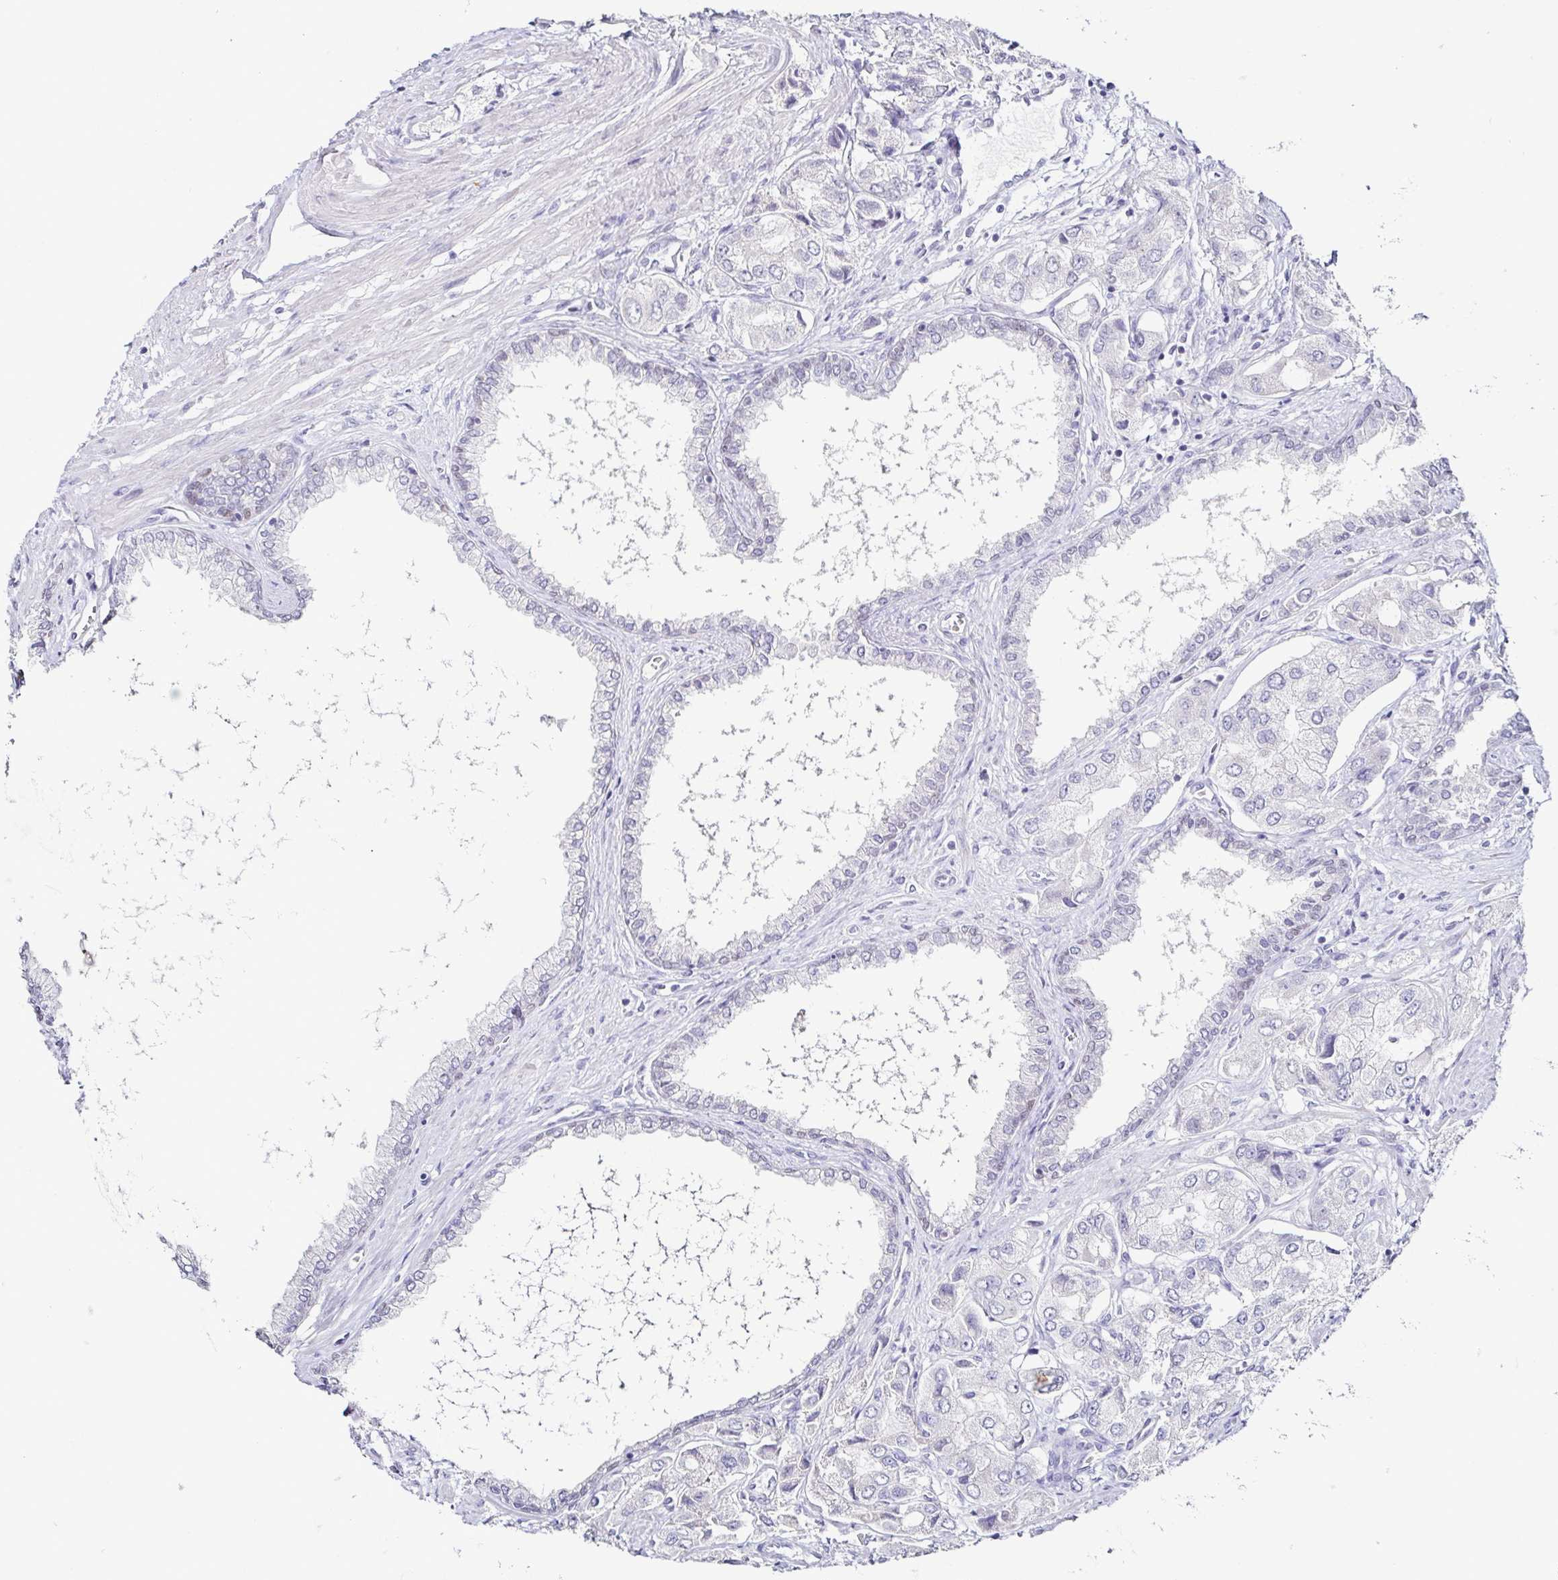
{"staining": {"intensity": "negative", "quantity": "none", "location": "none"}, "tissue": "prostate cancer", "cell_type": "Tumor cells", "image_type": "cancer", "snomed": [{"axis": "morphology", "description": "Adenocarcinoma, Low grade"}, {"axis": "topography", "description": "Prostate"}], "caption": "High power microscopy image of an IHC micrograph of low-grade adenocarcinoma (prostate), revealing no significant staining in tumor cells. The staining is performed using DAB brown chromogen with nuclei counter-stained in using hematoxylin.", "gene": "TP73", "patient": {"sex": "male", "age": 69}}